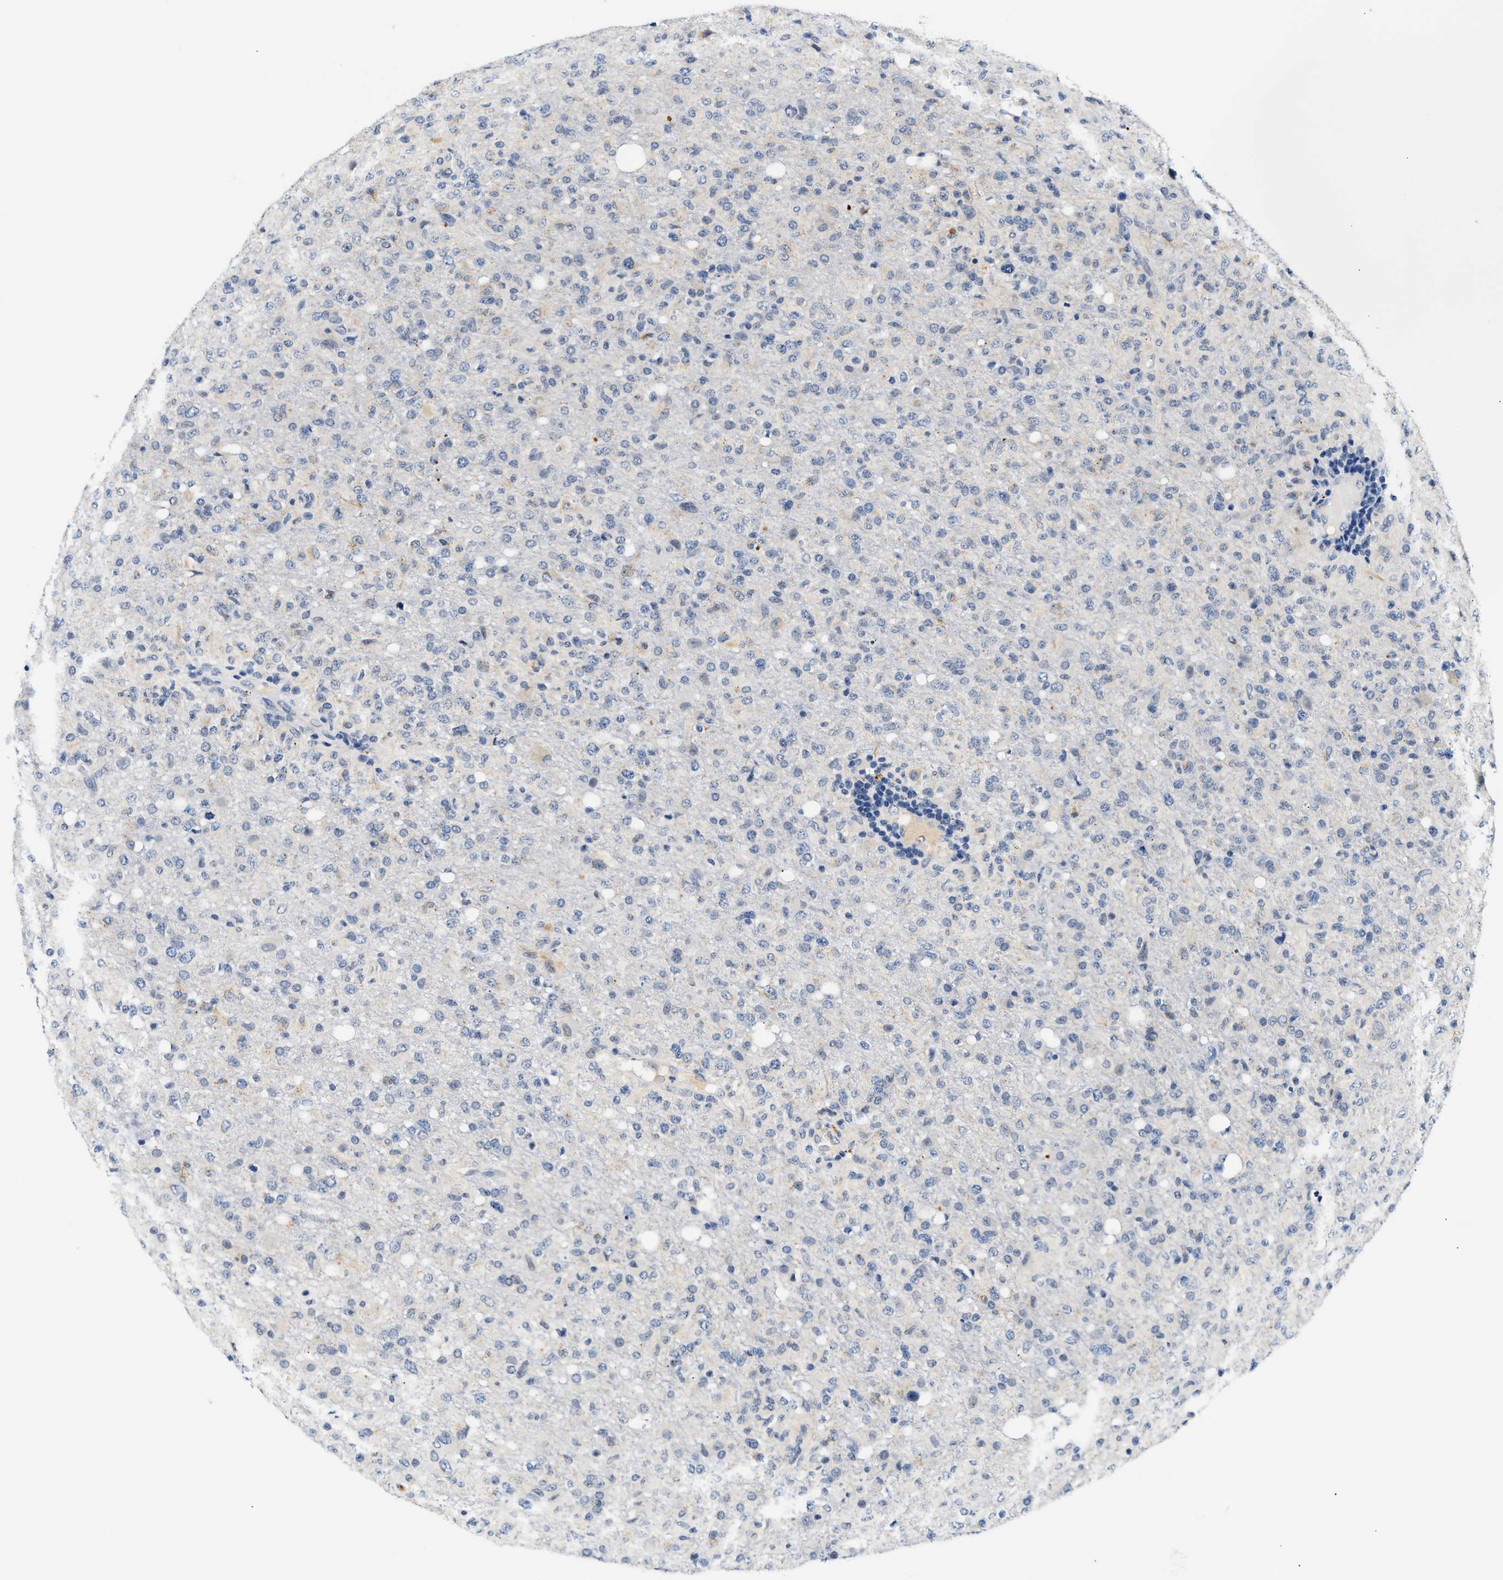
{"staining": {"intensity": "negative", "quantity": "none", "location": "none"}, "tissue": "glioma", "cell_type": "Tumor cells", "image_type": "cancer", "snomed": [{"axis": "morphology", "description": "Glioma, malignant, High grade"}, {"axis": "topography", "description": "Brain"}], "caption": "IHC photomicrograph of neoplastic tissue: human malignant high-grade glioma stained with DAB (3,3'-diaminobenzidine) shows no significant protein positivity in tumor cells.", "gene": "MED22", "patient": {"sex": "female", "age": 57}}